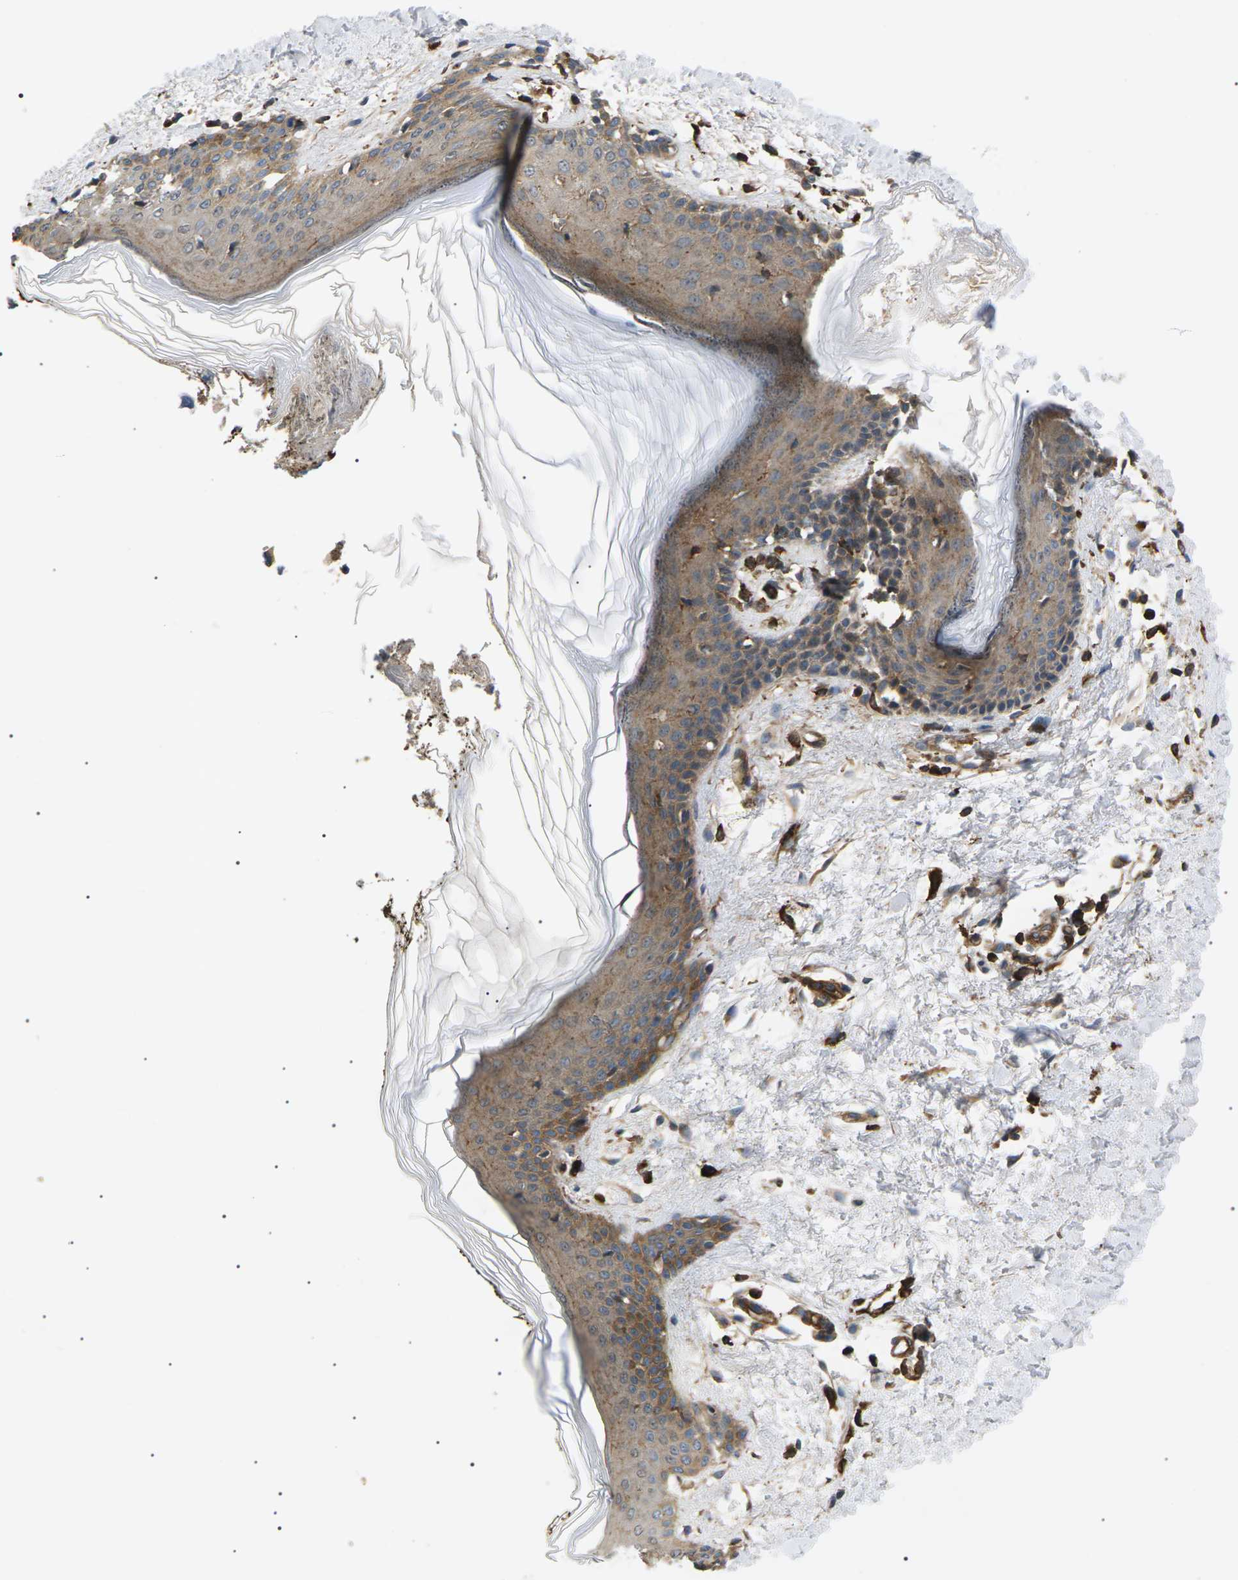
{"staining": {"intensity": "moderate", "quantity": ">75%", "location": "cytoplasmic/membranous"}, "tissue": "skin", "cell_type": "Fibroblasts", "image_type": "normal", "snomed": [{"axis": "morphology", "description": "Normal tissue, NOS"}, {"axis": "topography", "description": "Skin"}], "caption": "Unremarkable skin displays moderate cytoplasmic/membranous positivity in about >75% of fibroblasts, visualized by immunohistochemistry.", "gene": "TMTC4", "patient": {"sex": "male", "age": 53}}